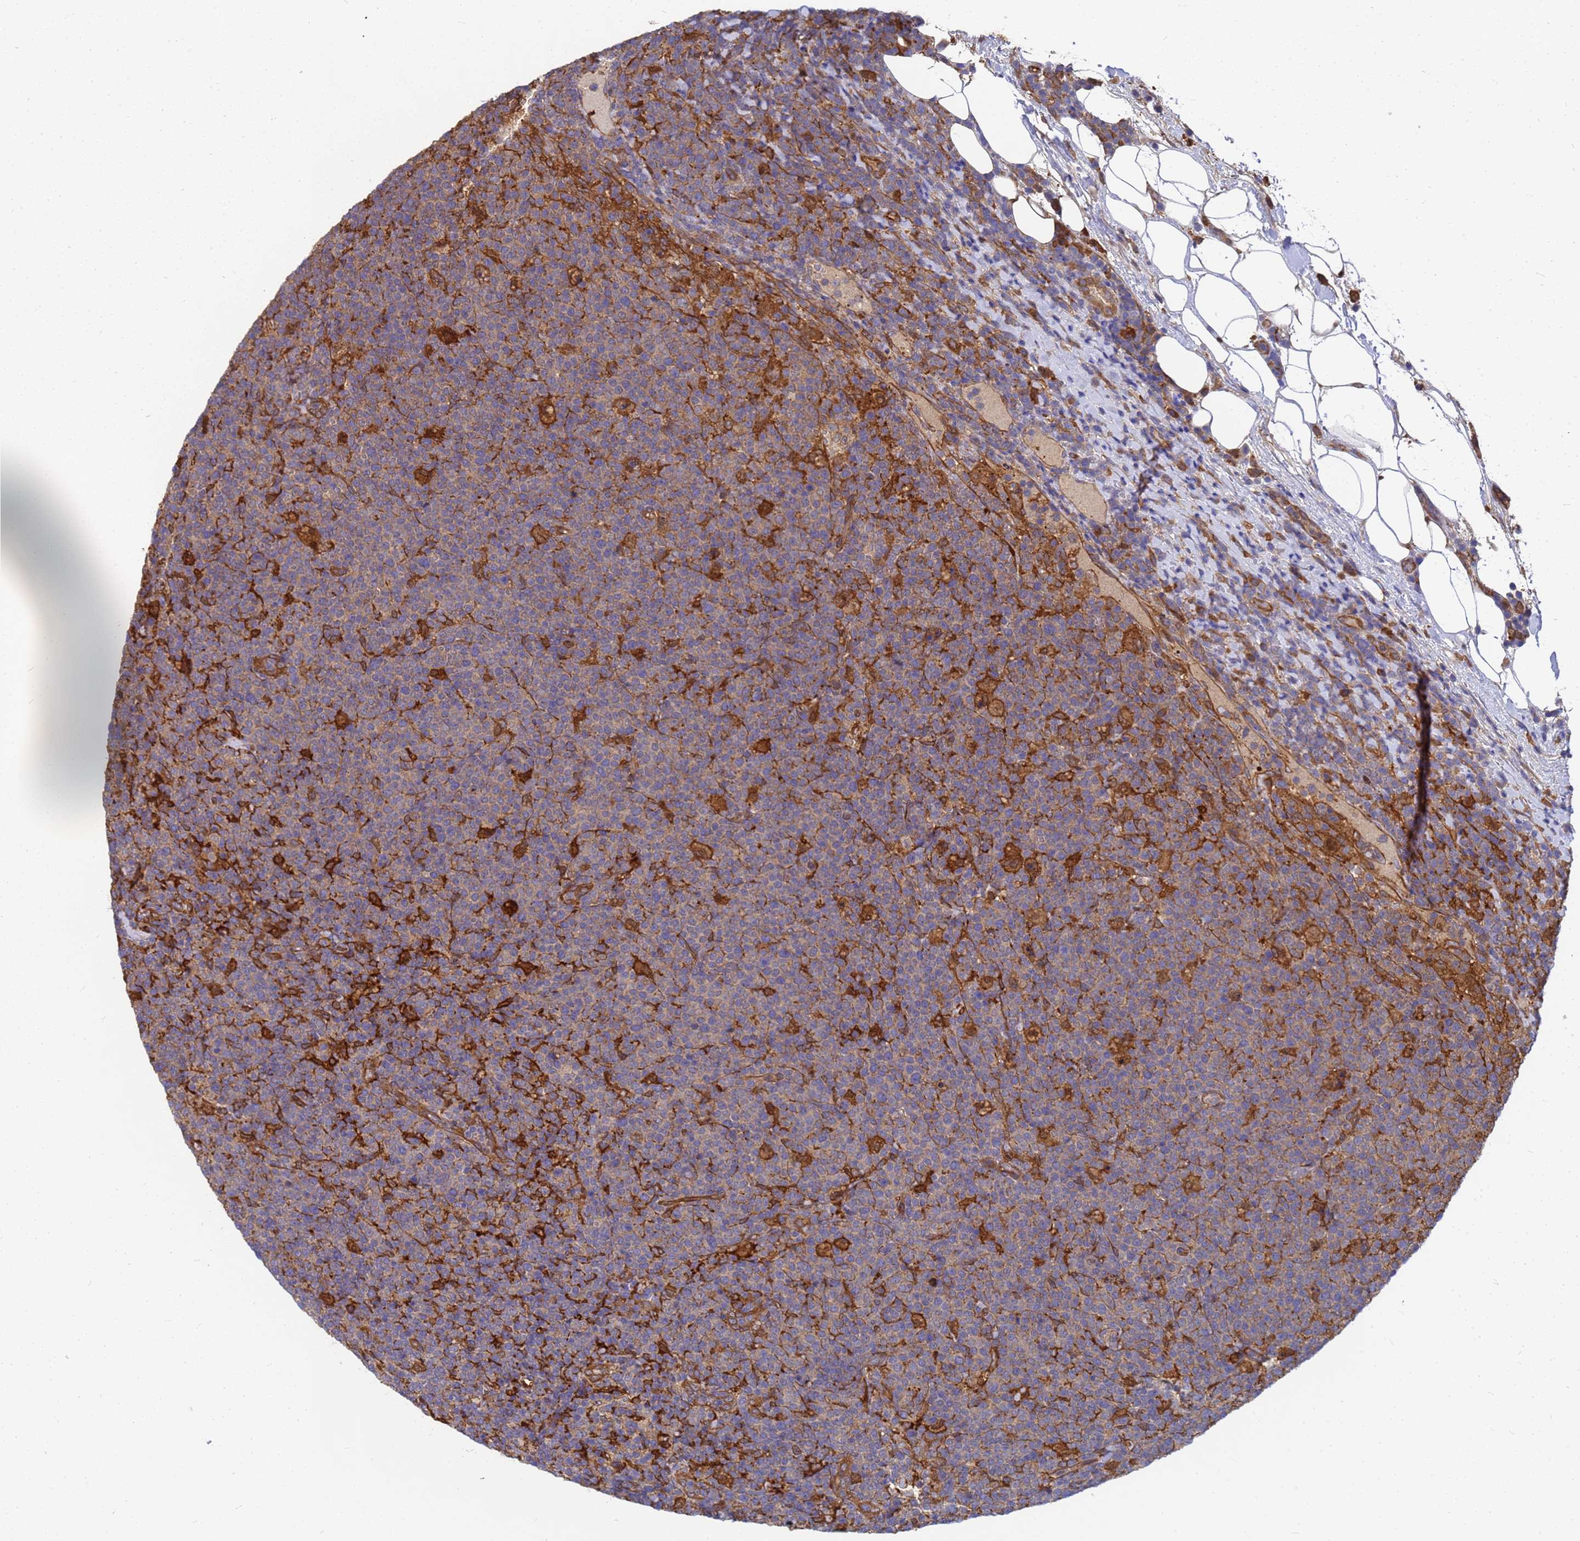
{"staining": {"intensity": "negative", "quantity": "none", "location": "none"}, "tissue": "lymphoma", "cell_type": "Tumor cells", "image_type": "cancer", "snomed": [{"axis": "morphology", "description": "Malignant lymphoma, non-Hodgkin's type, High grade"}, {"axis": "topography", "description": "Lymph node"}], "caption": "DAB (3,3'-diaminobenzidine) immunohistochemical staining of high-grade malignant lymphoma, non-Hodgkin's type exhibits no significant positivity in tumor cells.", "gene": "SLC35E2B", "patient": {"sex": "male", "age": 61}}